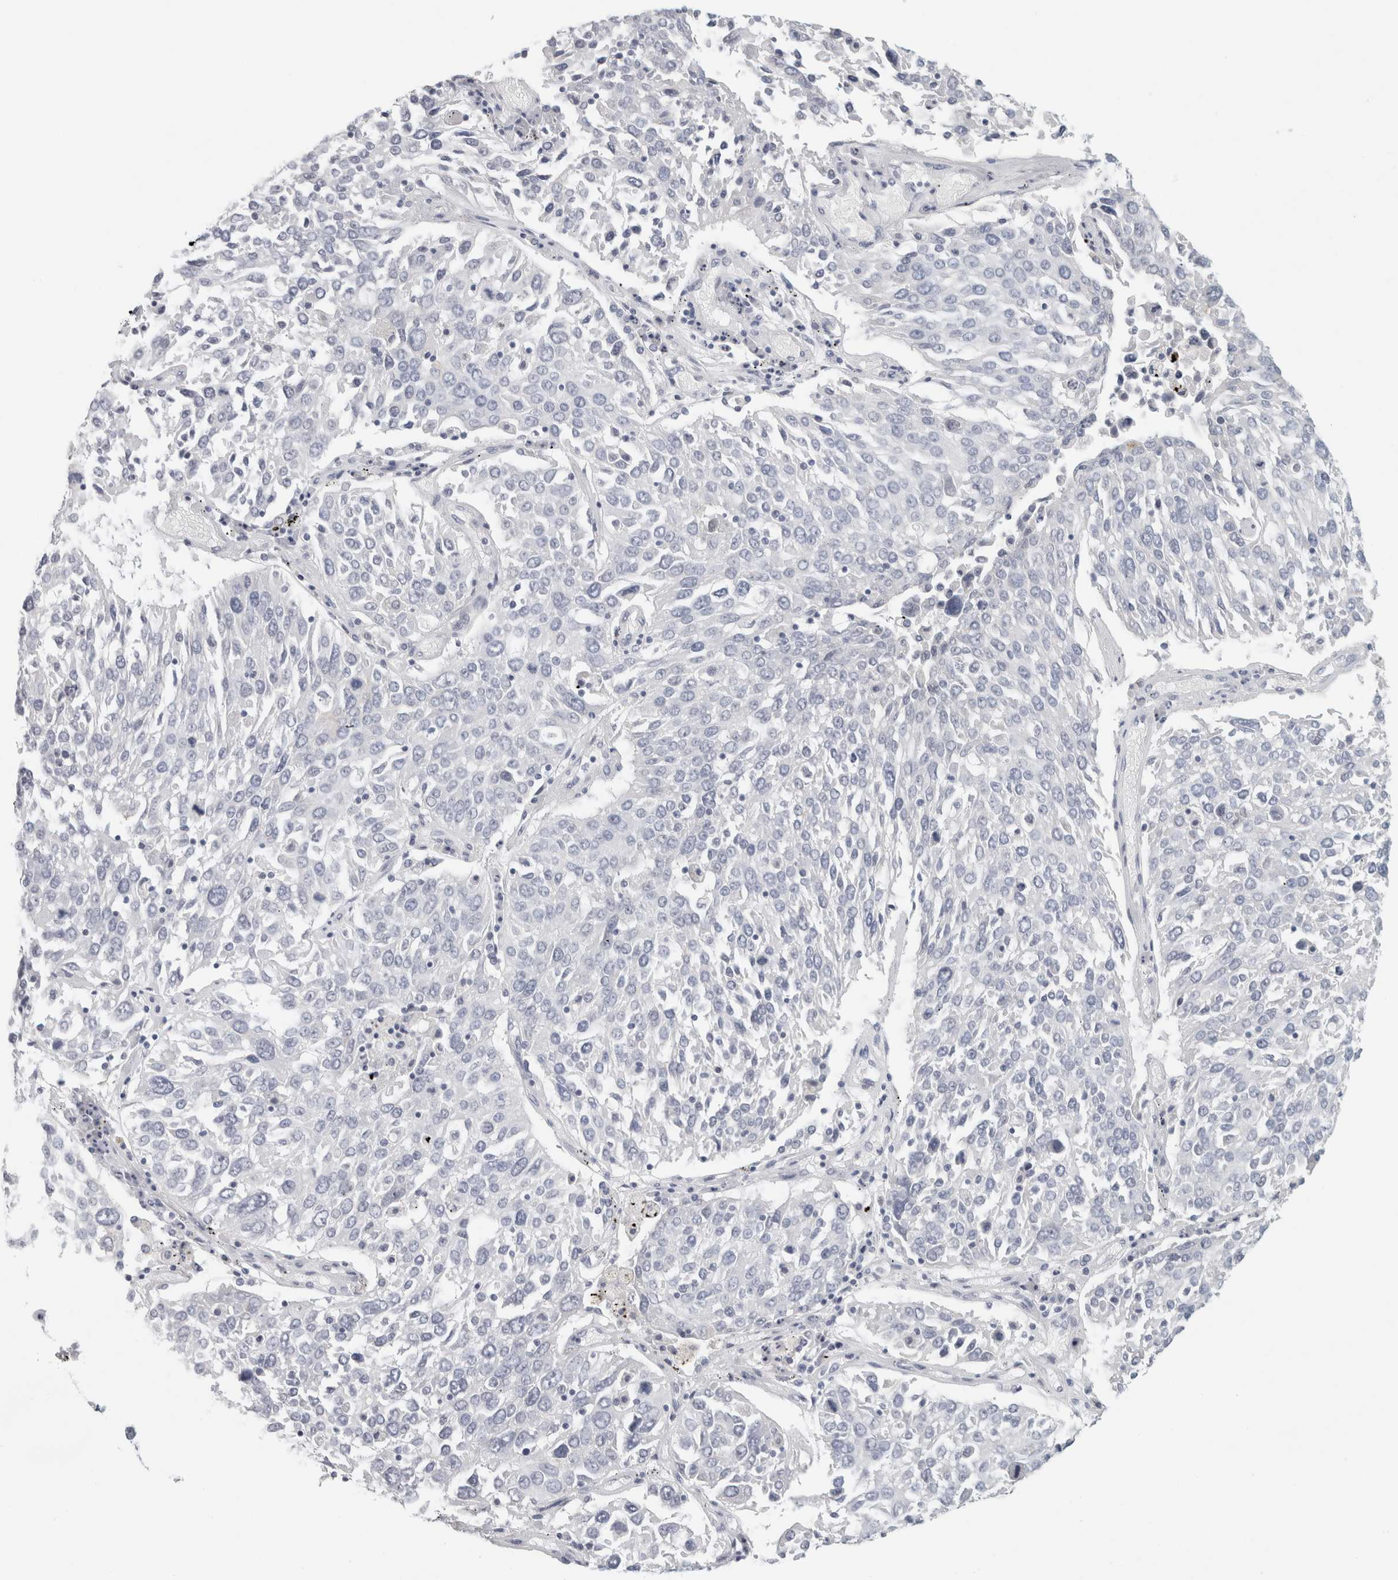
{"staining": {"intensity": "negative", "quantity": "none", "location": "none"}, "tissue": "lung cancer", "cell_type": "Tumor cells", "image_type": "cancer", "snomed": [{"axis": "morphology", "description": "Squamous cell carcinoma, NOS"}, {"axis": "topography", "description": "Lung"}], "caption": "Squamous cell carcinoma (lung) was stained to show a protein in brown. There is no significant positivity in tumor cells.", "gene": "SLC28A3", "patient": {"sex": "male", "age": 65}}